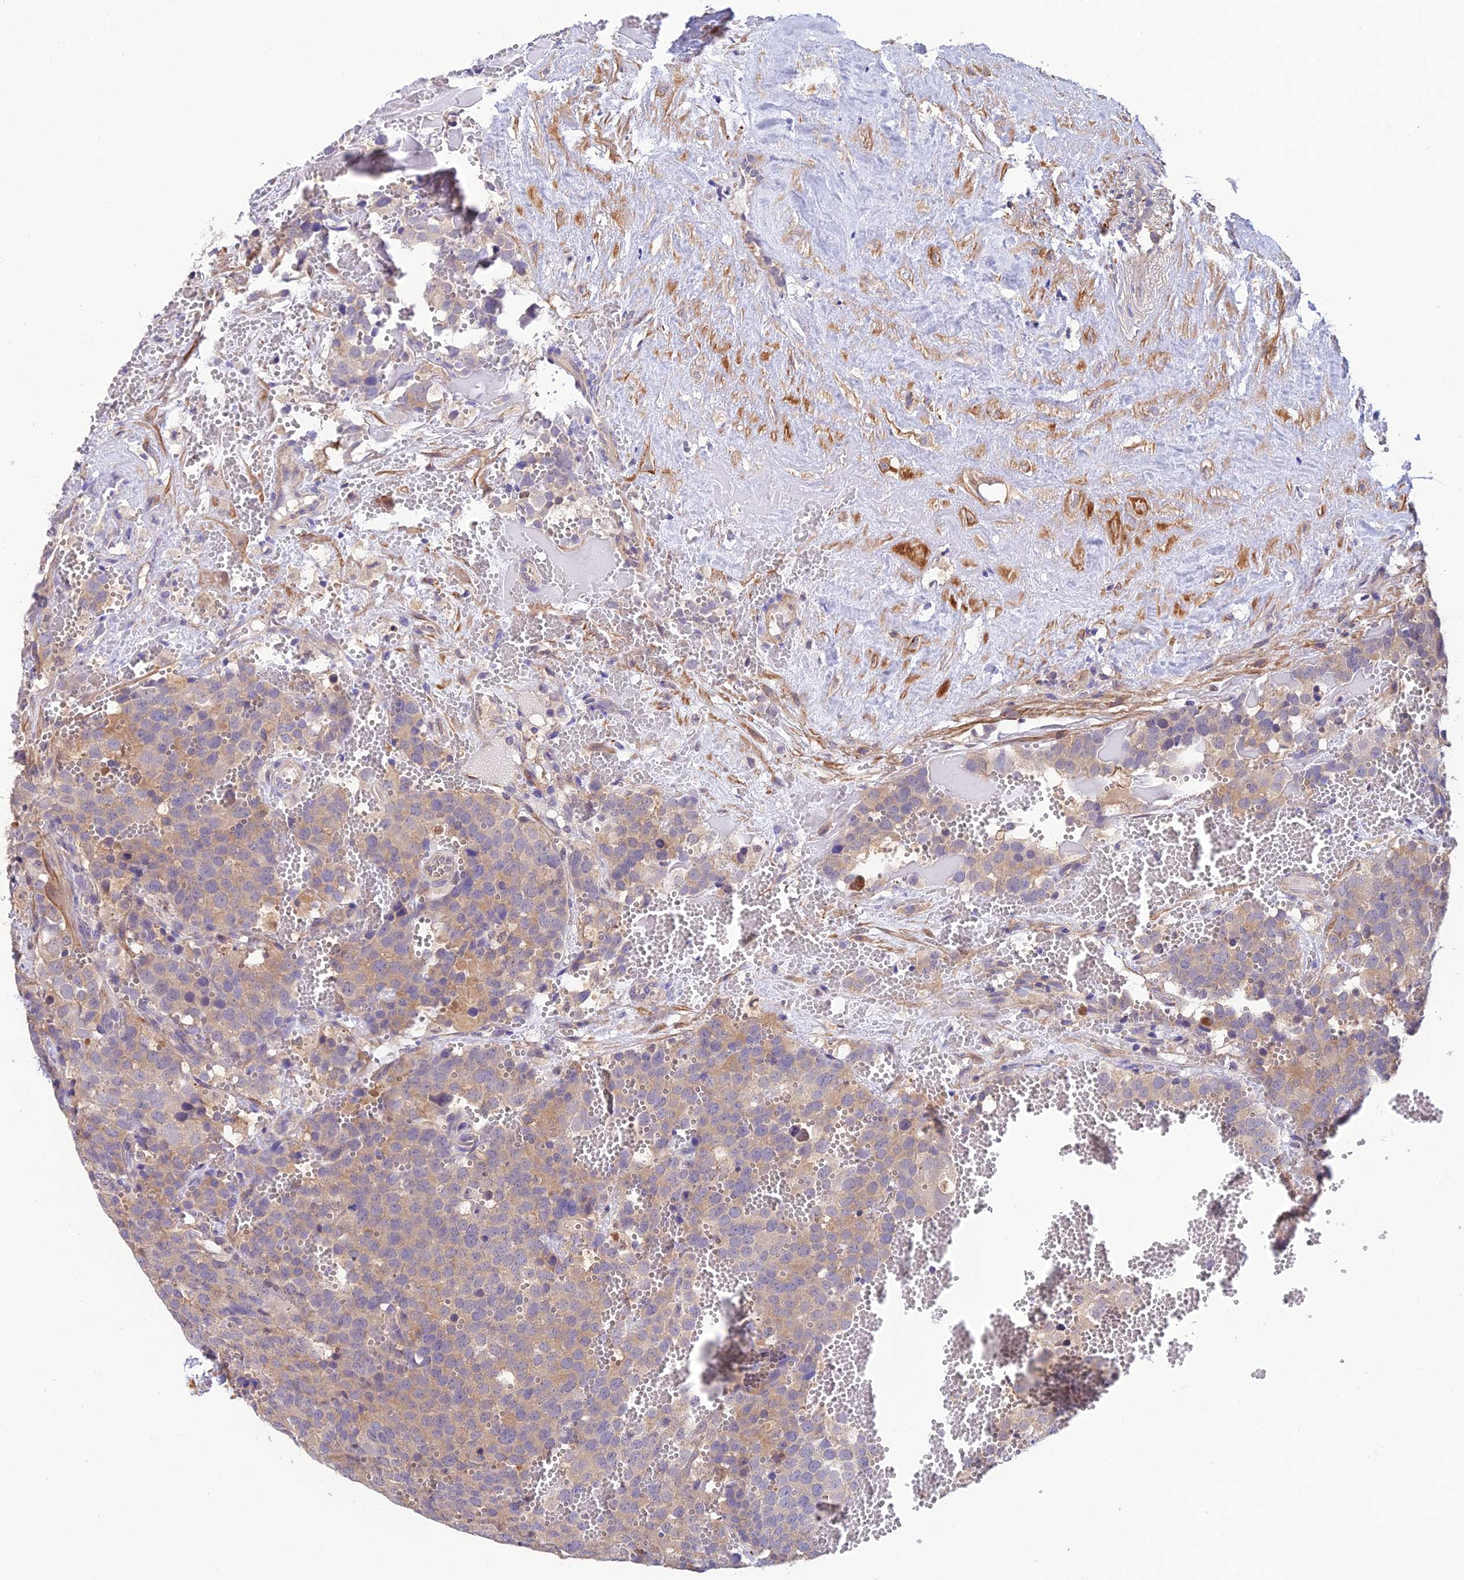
{"staining": {"intensity": "negative", "quantity": "none", "location": "none"}, "tissue": "testis cancer", "cell_type": "Tumor cells", "image_type": "cancer", "snomed": [{"axis": "morphology", "description": "Seminoma, NOS"}, {"axis": "topography", "description": "Testis"}], "caption": "Immunohistochemistry histopathology image of neoplastic tissue: human seminoma (testis) stained with DAB (3,3'-diaminobenzidine) shows no significant protein expression in tumor cells. (DAB (3,3'-diaminobenzidine) immunohistochemistry (IHC) visualized using brightfield microscopy, high magnification).", "gene": "PSMB3", "patient": {"sex": "male", "age": 71}}